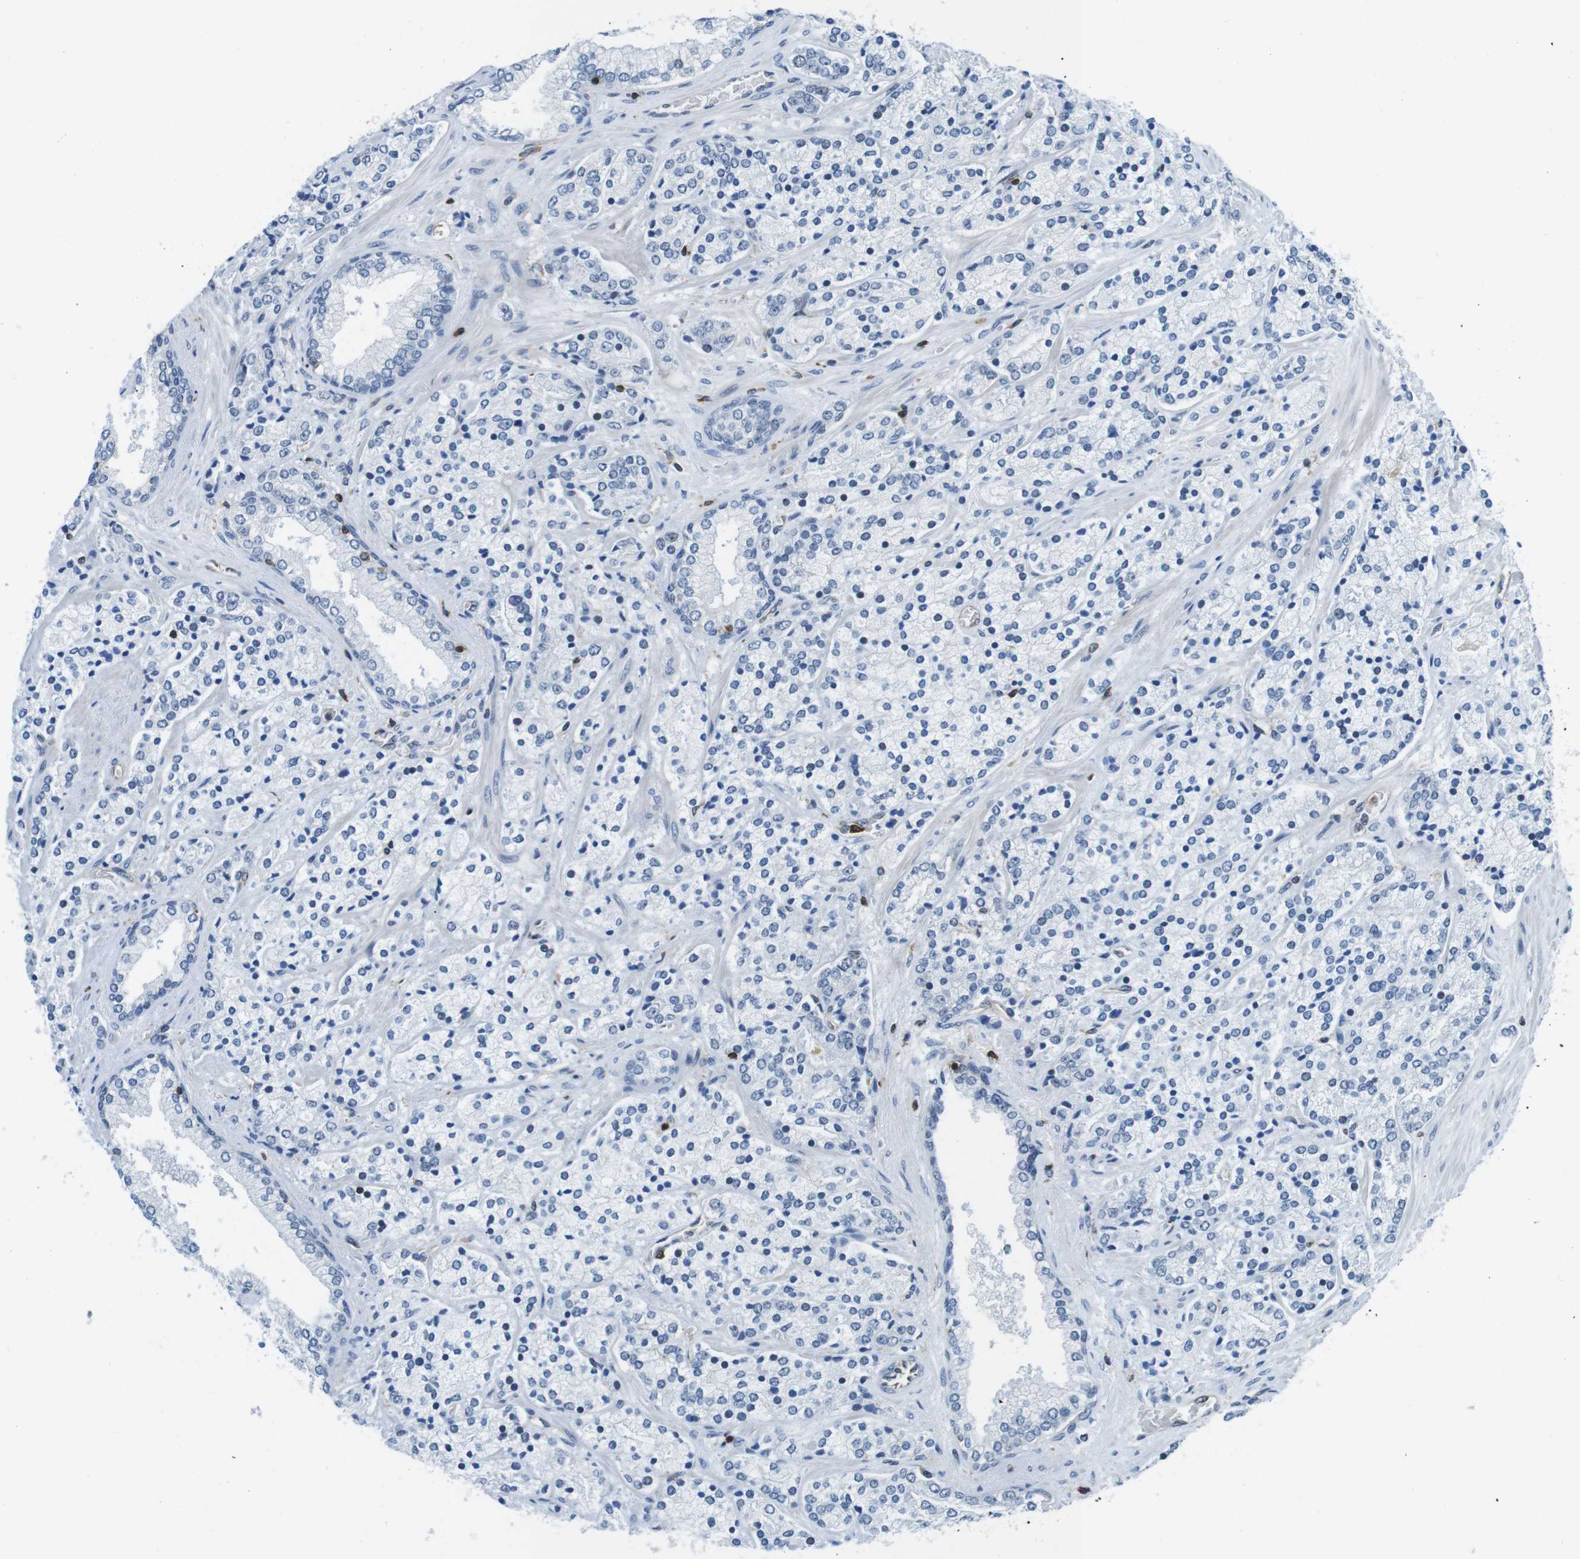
{"staining": {"intensity": "negative", "quantity": "none", "location": "none"}, "tissue": "prostate cancer", "cell_type": "Tumor cells", "image_type": "cancer", "snomed": [{"axis": "morphology", "description": "Adenocarcinoma, High grade"}, {"axis": "topography", "description": "Prostate"}], "caption": "Immunohistochemistry photomicrograph of prostate cancer (high-grade adenocarcinoma) stained for a protein (brown), which demonstrates no expression in tumor cells.", "gene": "STK10", "patient": {"sex": "male", "age": 71}}